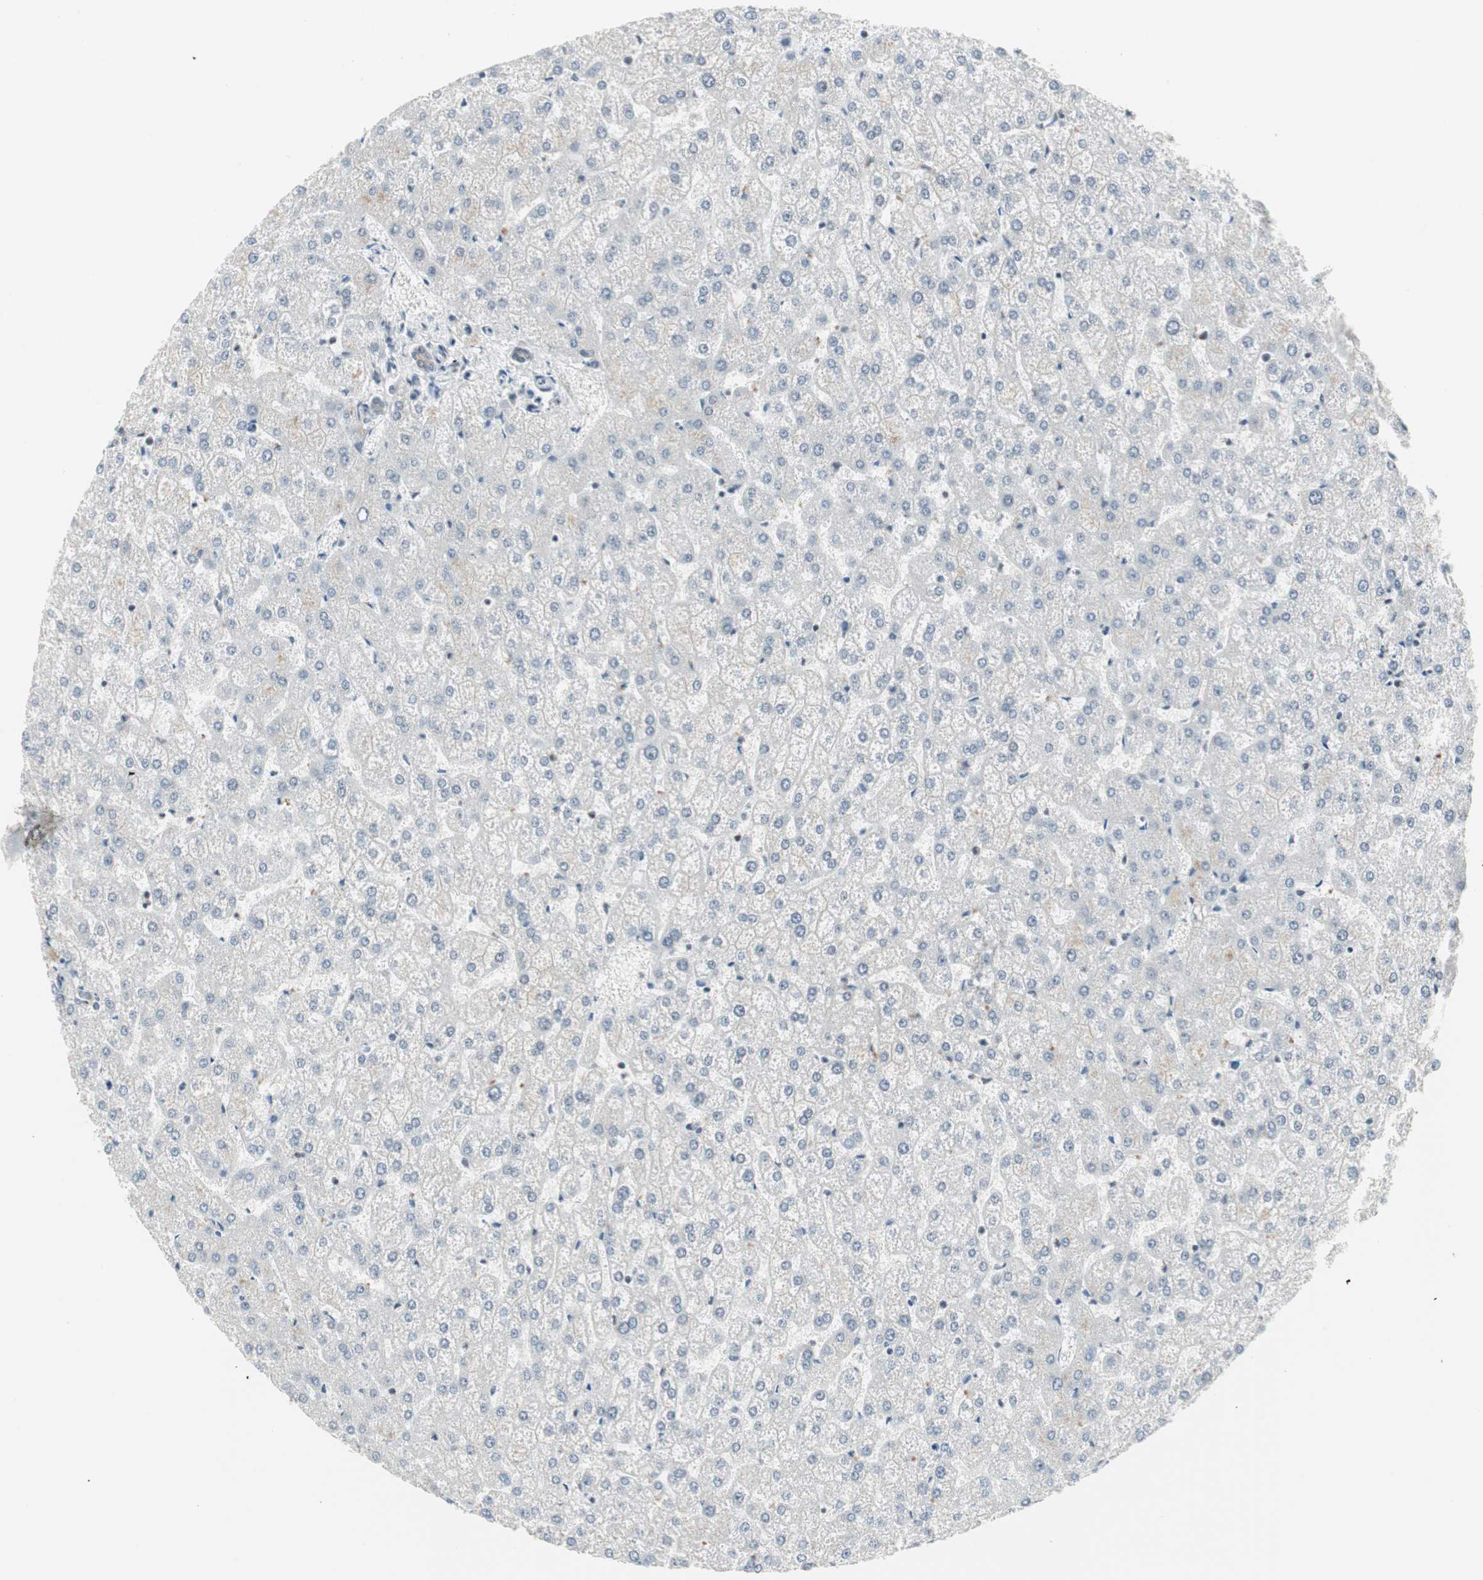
{"staining": {"intensity": "weak", "quantity": "<25%", "location": "cytoplasmic/membranous"}, "tissue": "liver", "cell_type": "Cholangiocytes", "image_type": "normal", "snomed": [{"axis": "morphology", "description": "Normal tissue, NOS"}, {"axis": "topography", "description": "Liver"}], "caption": "IHC histopathology image of normal human liver stained for a protein (brown), which exhibits no staining in cholangiocytes. (DAB (3,3'-diaminobenzidine) IHC with hematoxylin counter stain).", "gene": "RTF1", "patient": {"sex": "female", "age": 32}}